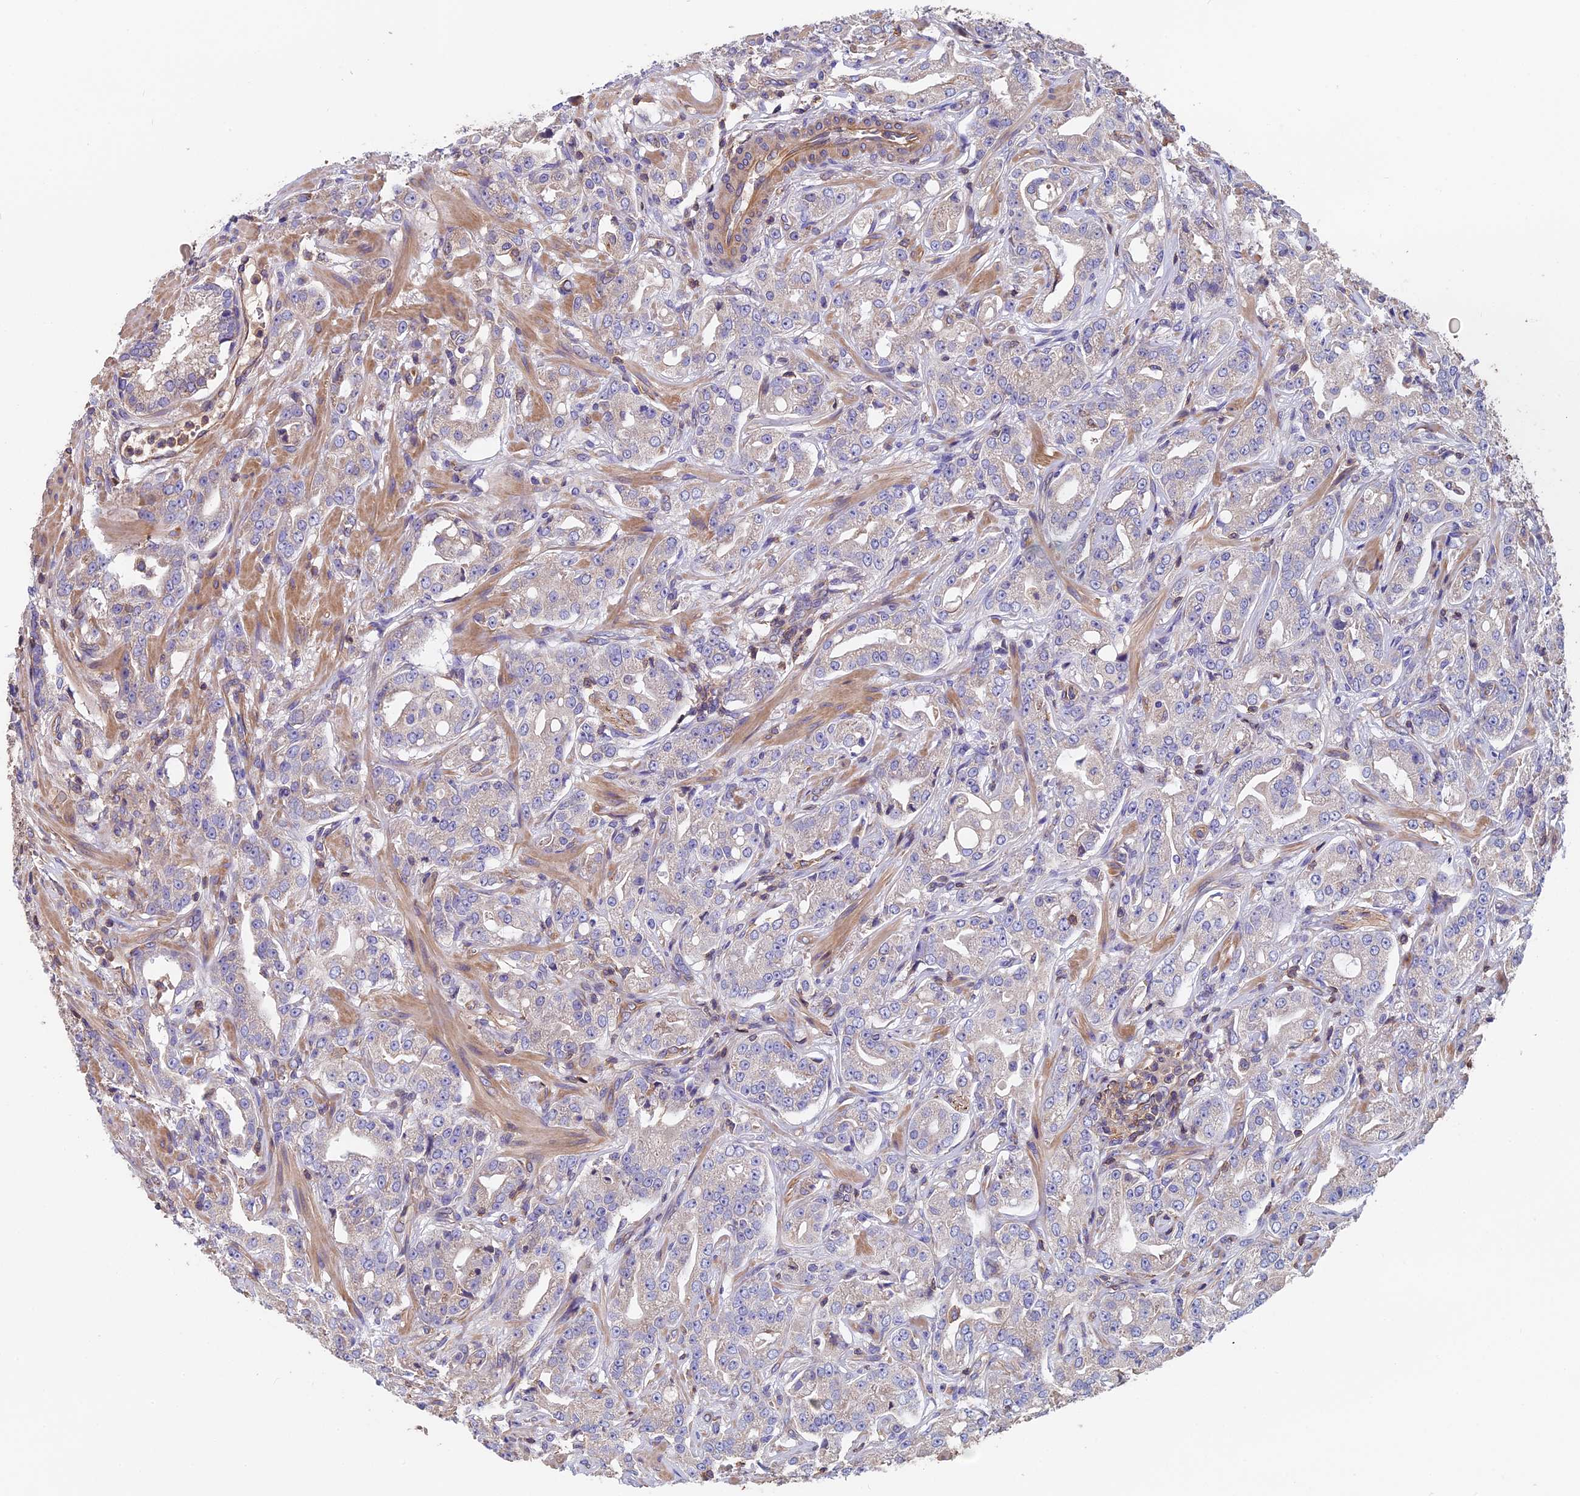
{"staining": {"intensity": "weak", "quantity": "<25%", "location": "cytoplasmic/membranous"}, "tissue": "prostate cancer", "cell_type": "Tumor cells", "image_type": "cancer", "snomed": [{"axis": "morphology", "description": "Adenocarcinoma, High grade"}, {"axis": "topography", "description": "Prostate"}], "caption": "Immunohistochemical staining of human prostate adenocarcinoma (high-grade) displays no significant staining in tumor cells.", "gene": "CCDC153", "patient": {"sex": "male", "age": 63}}